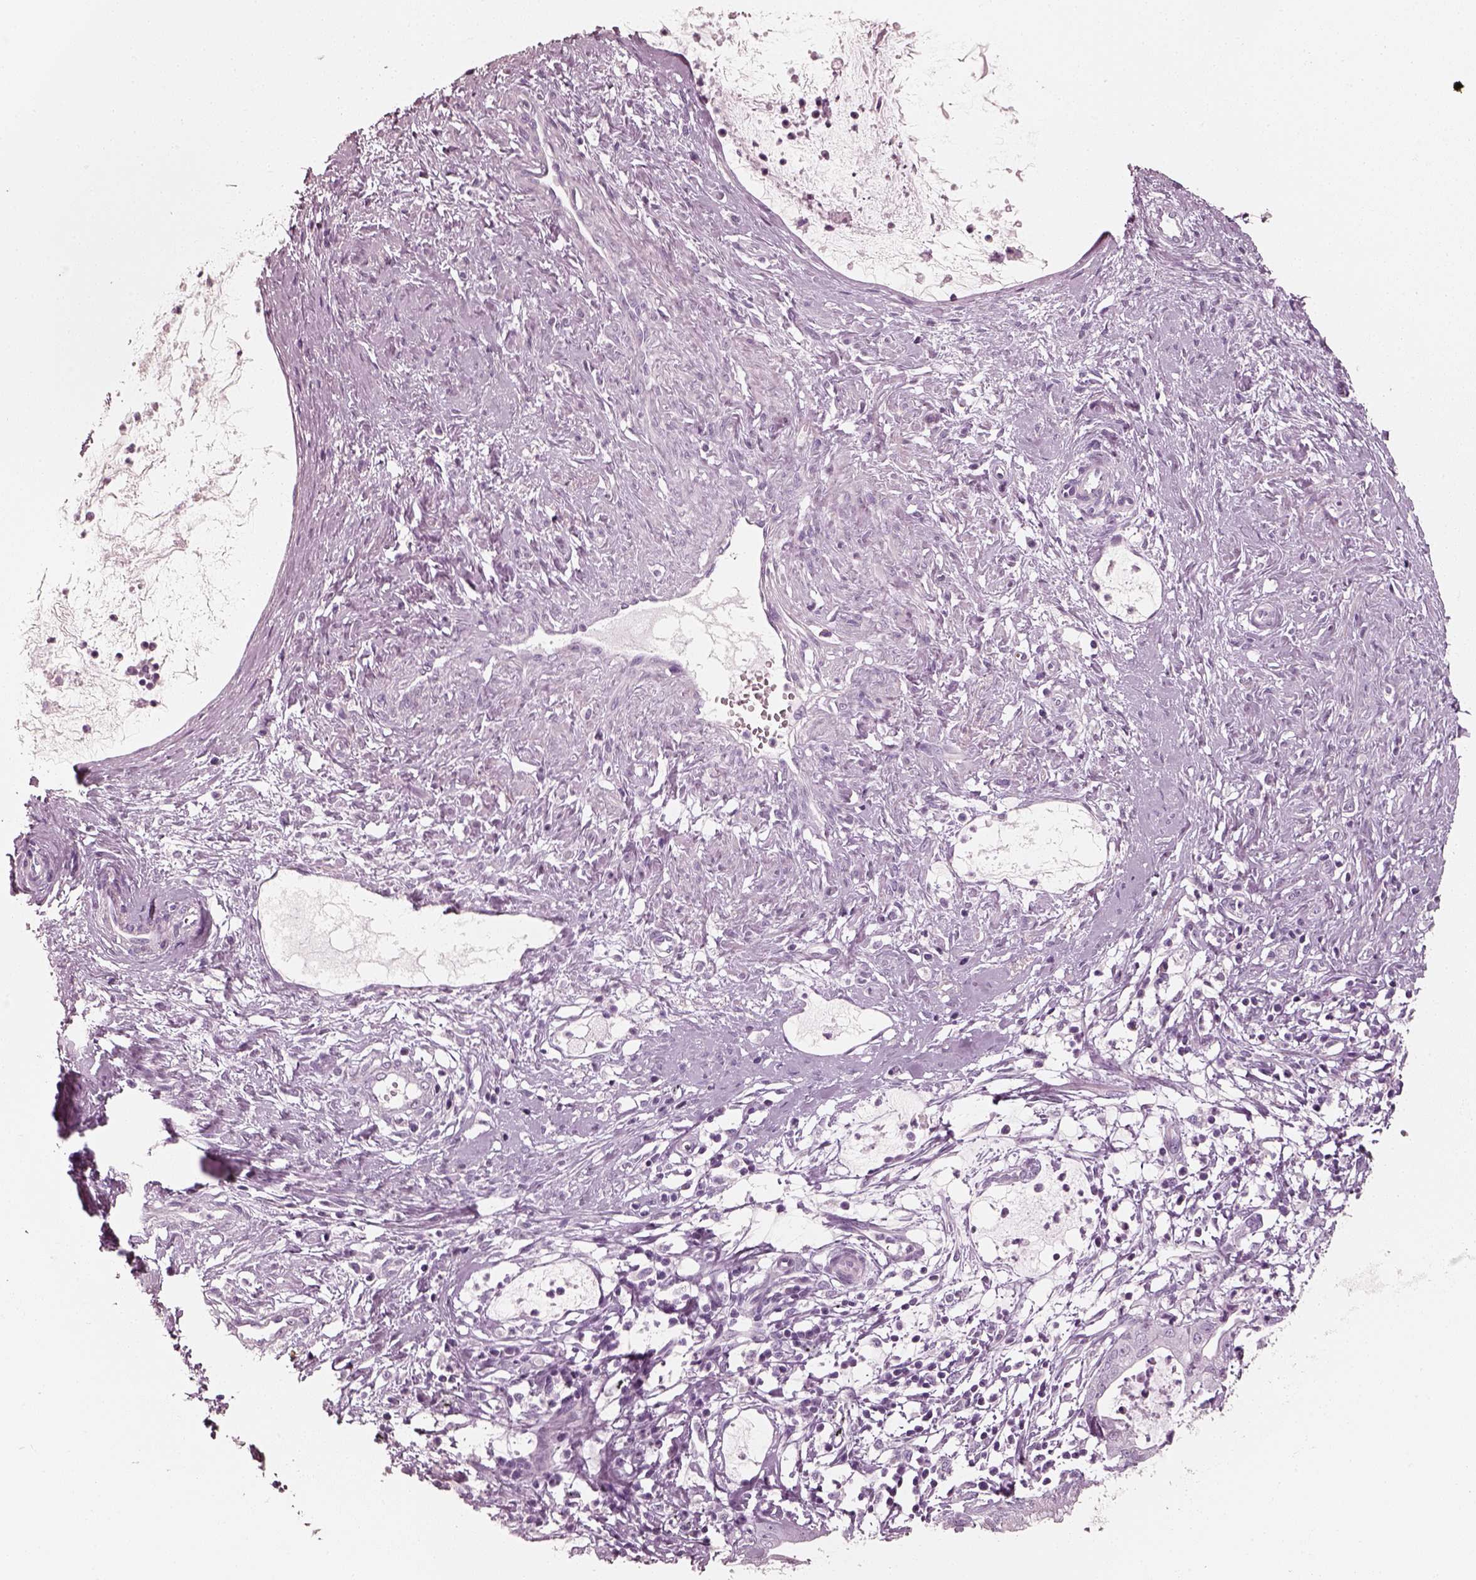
{"staining": {"intensity": "negative", "quantity": "none", "location": "none"}, "tissue": "cervical cancer", "cell_type": "Tumor cells", "image_type": "cancer", "snomed": [{"axis": "morphology", "description": "Normal tissue, NOS"}, {"axis": "morphology", "description": "Adenocarcinoma, NOS"}, {"axis": "topography", "description": "Cervix"}], "caption": "There is no significant expression in tumor cells of adenocarcinoma (cervical).", "gene": "R3HDML", "patient": {"sex": "female", "age": 38}}